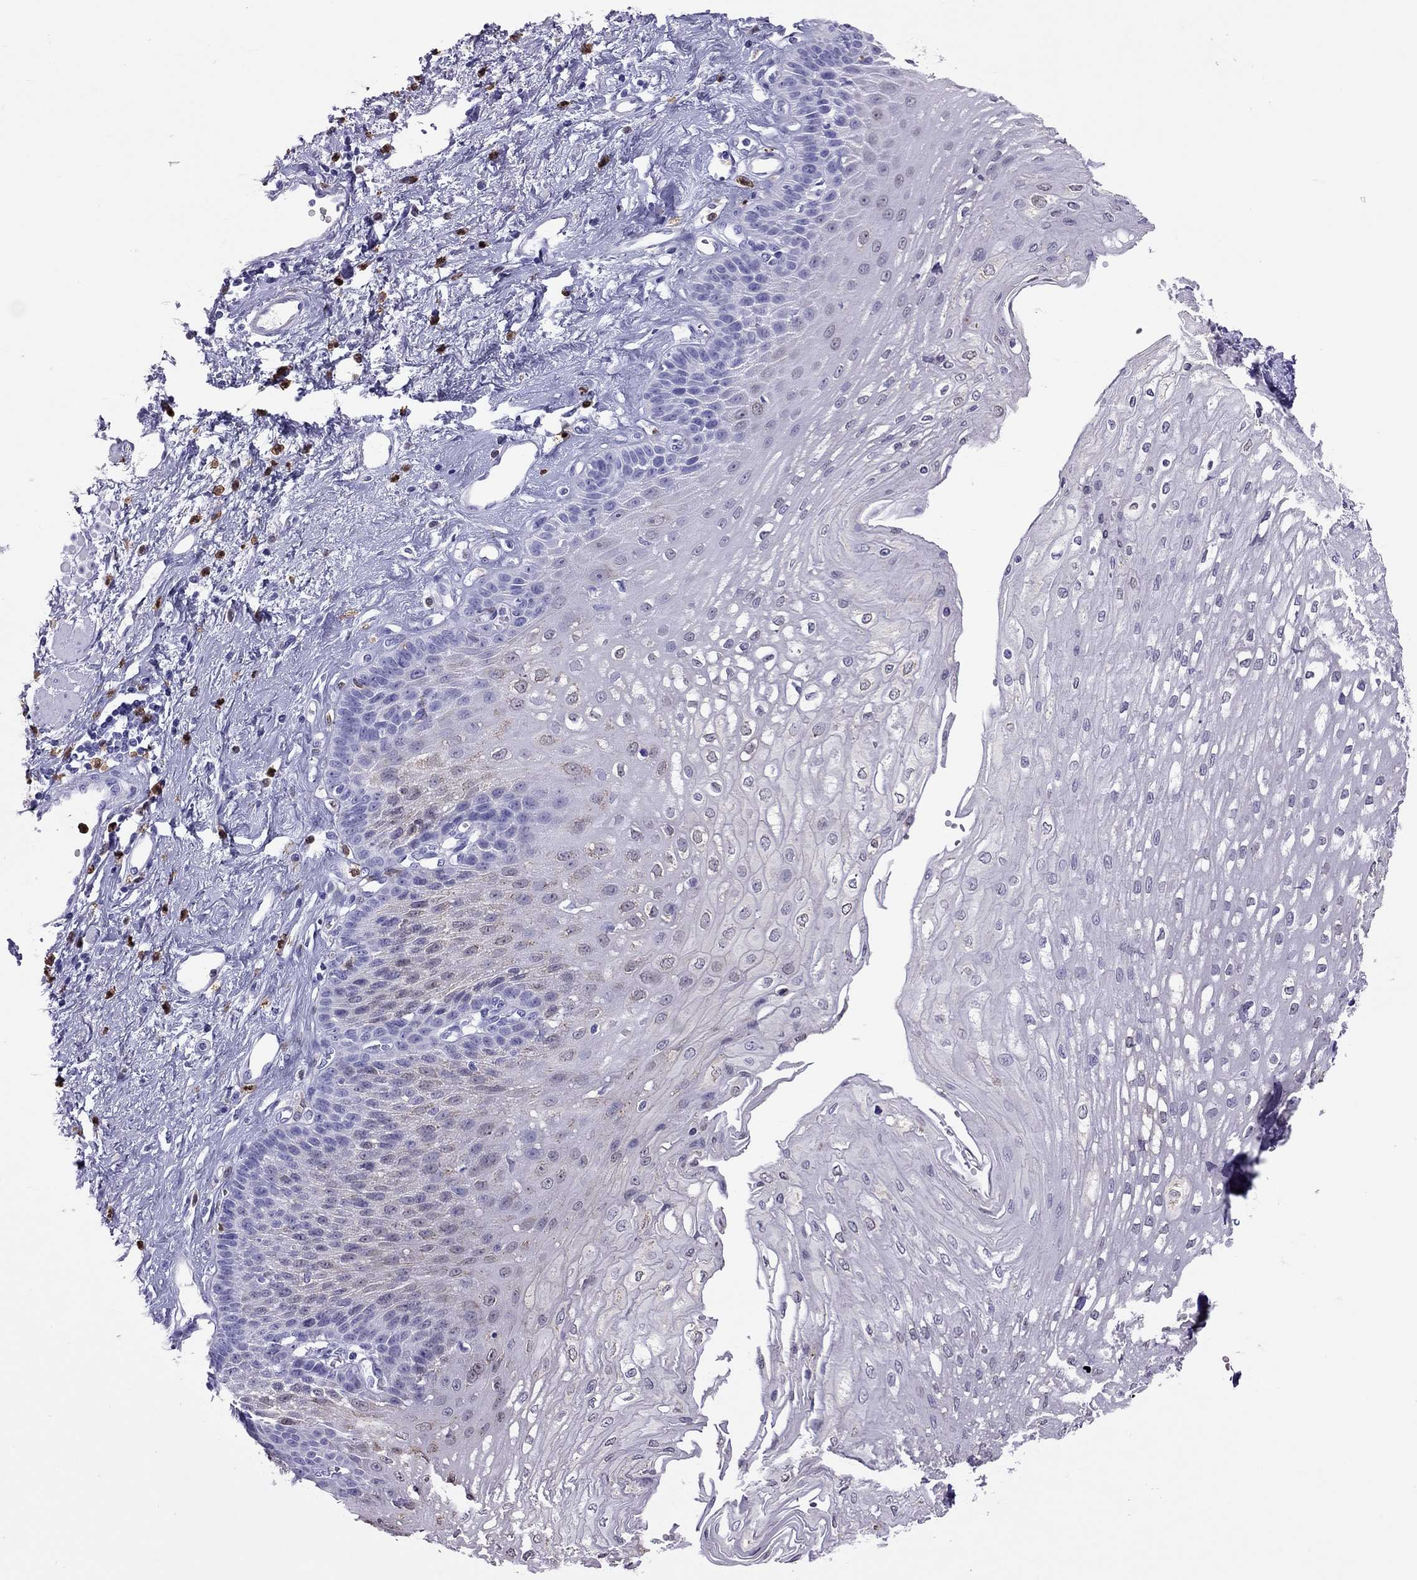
{"staining": {"intensity": "negative", "quantity": "none", "location": "none"}, "tissue": "esophagus", "cell_type": "Squamous epithelial cells", "image_type": "normal", "snomed": [{"axis": "morphology", "description": "Normal tissue, NOS"}, {"axis": "topography", "description": "Esophagus"}], "caption": "High magnification brightfield microscopy of benign esophagus stained with DAB (brown) and counterstained with hematoxylin (blue): squamous epithelial cells show no significant staining.", "gene": "SLAMF1", "patient": {"sex": "female", "age": 62}}